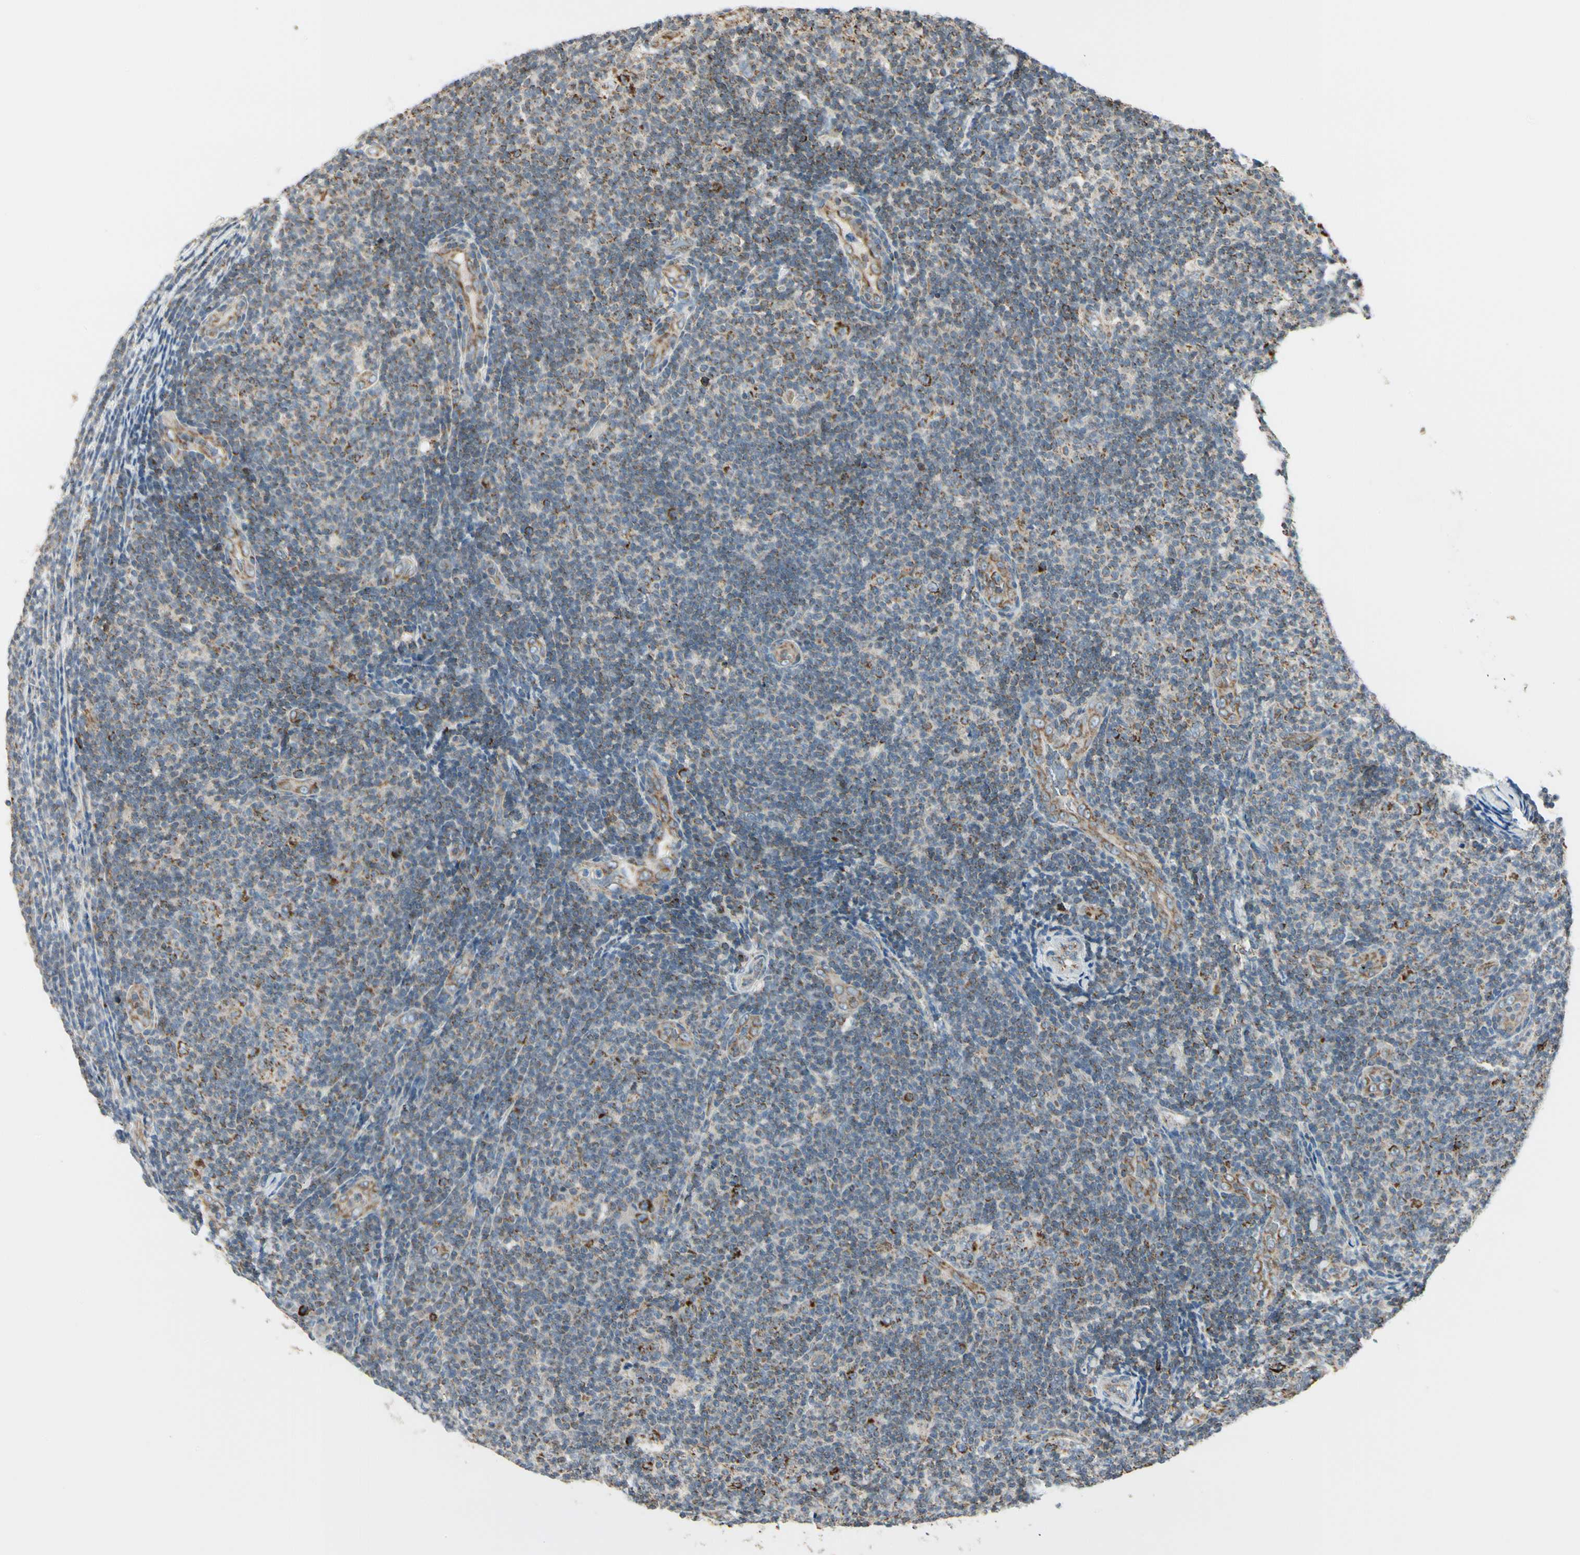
{"staining": {"intensity": "weak", "quantity": "25%-75%", "location": "cytoplasmic/membranous"}, "tissue": "lymphoma", "cell_type": "Tumor cells", "image_type": "cancer", "snomed": [{"axis": "morphology", "description": "Malignant lymphoma, non-Hodgkin's type, Low grade"}, {"axis": "topography", "description": "Lymph node"}], "caption": "The immunohistochemical stain highlights weak cytoplasmic/membranous expression in tumor cells of malignant lymphoma, non-Hodgkin's type (low-grade) tissue.", "gene": "ANKS6", "patient": {"sex": "male", "age": 83}}